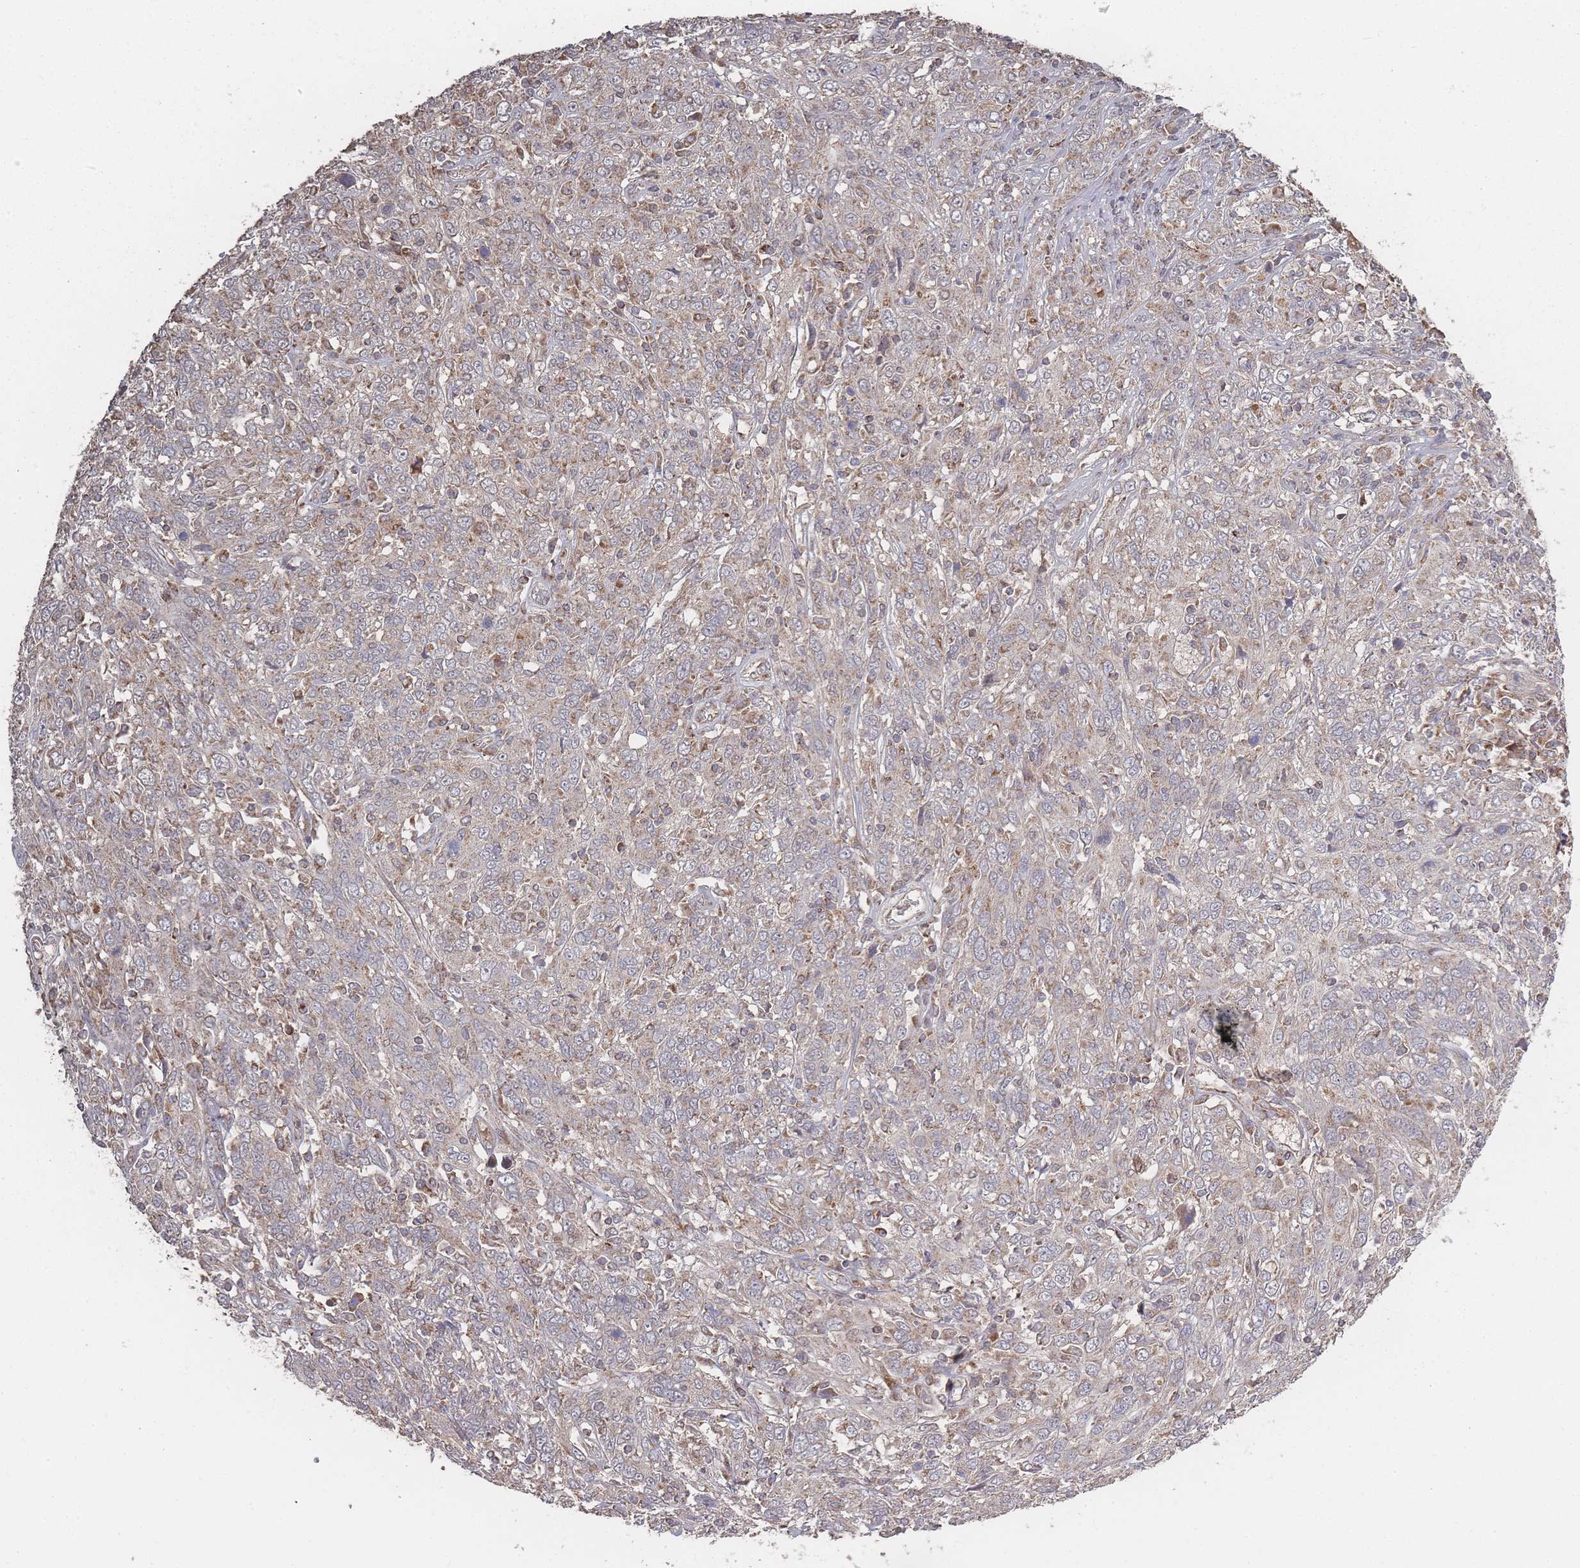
{"staining": {"intensity": "negative", "quantity": "none", "location": "none"}, "tissue": "cervical cancer", "cell_type": "Tumor cells", "image_type": "cancer", "snomed": [{"axis": "morphology", "description": "Squamous cell carcinoma, NOS"}, {"axis": "topography", "description": "Cervix"}], "caption": "Tumor cells are negative for brown protein staining in squamous cell carcinoma (cervical). (DAB (3,3'-diaminobenzidine) immunohistochemistry with hematoxylin counter stain).", "gene": "LYRM7", "patient": {"sex": "female", "age": 46}}